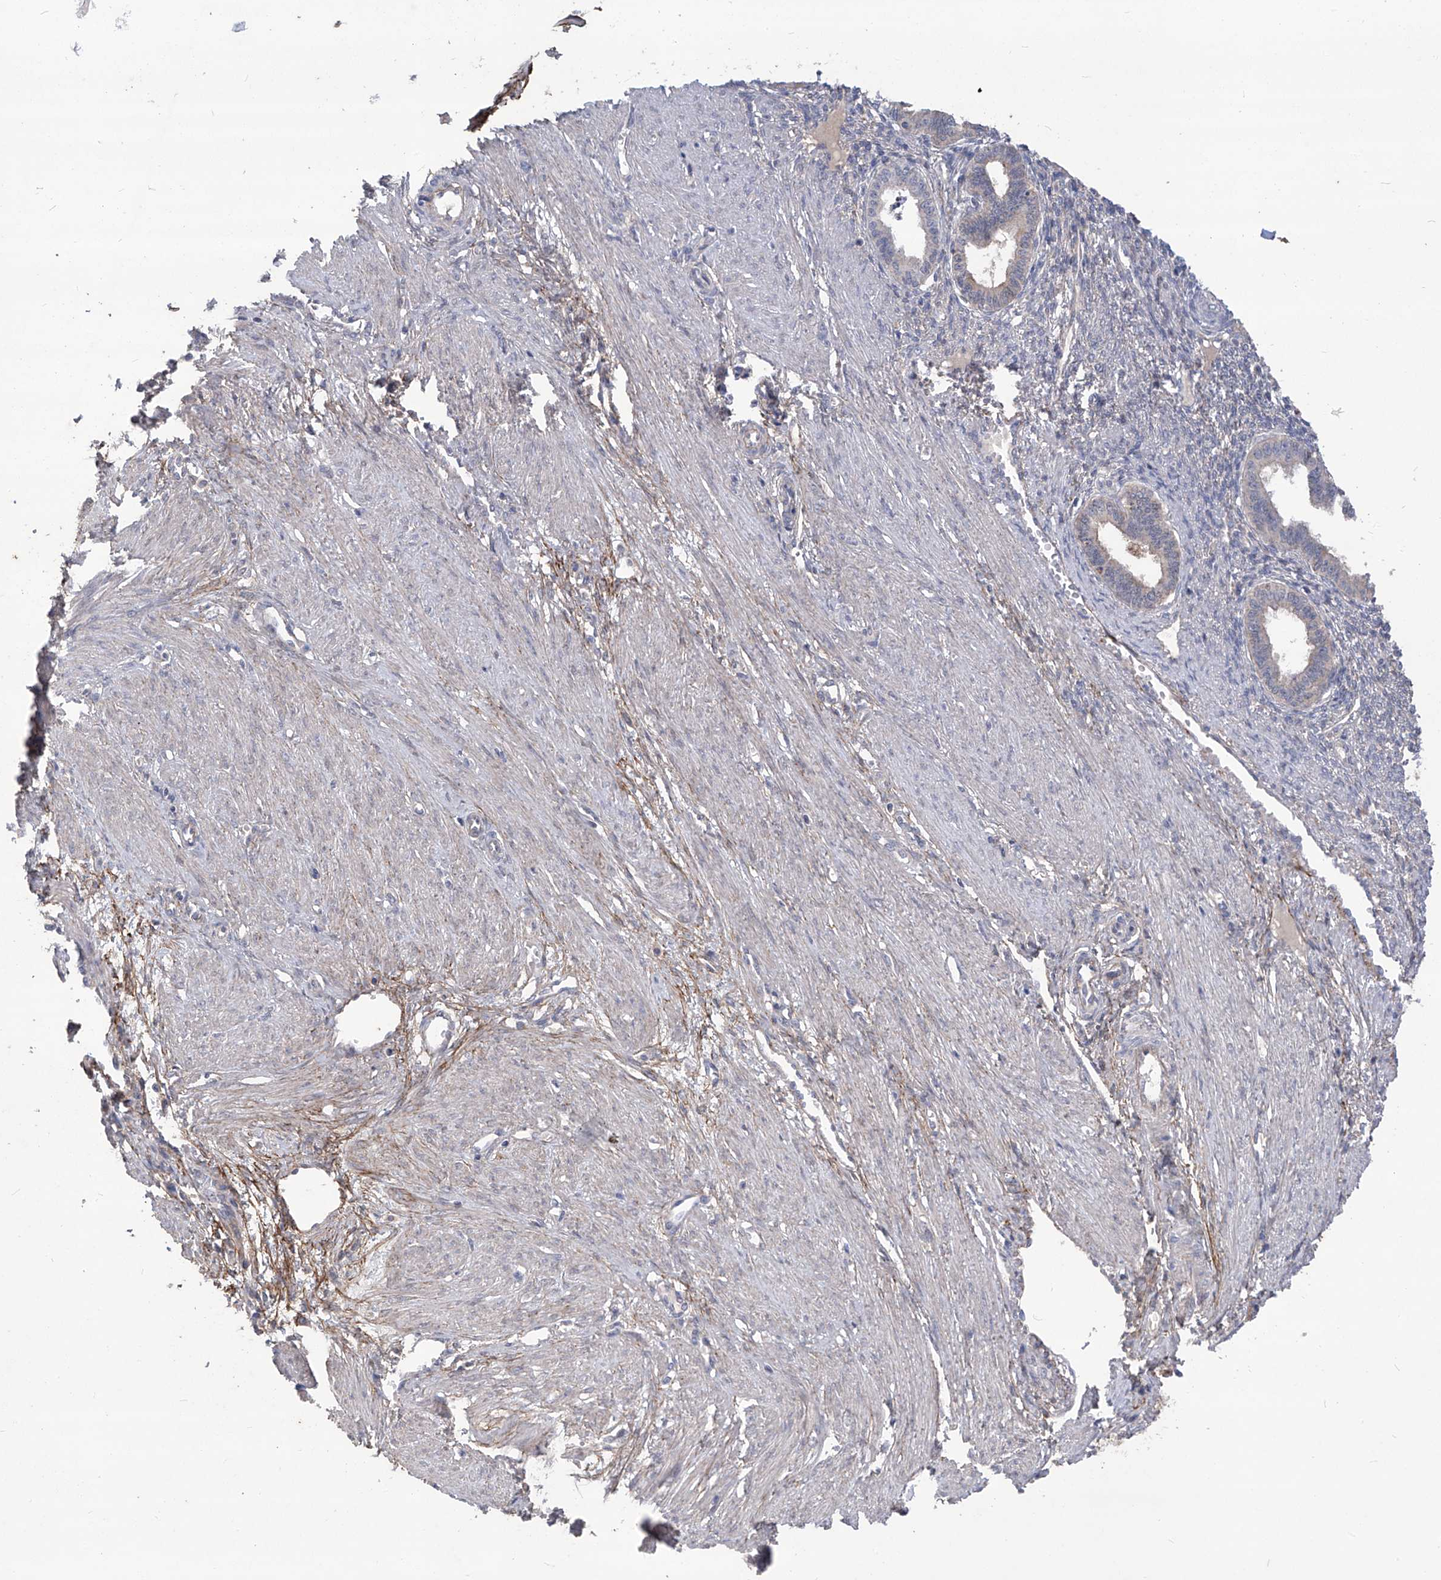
{"staining": {"intensity": "negative", "quantity": "none", "location": "none"}, "tissue": "endometrium", "cell_type": "Cells in endometrial stroma", "image_type": "normal", "snomed": [{"axis": "morphology", "description": "Normal tissue, NOS"}, {"axis": "topography", "description": "Endometrium"}], "caption": "An image of human endometrium is negative for staining in cells in endometrial stroma.", "gene": "TXNIP", "patient": {"sex": "female", "age": 33}}